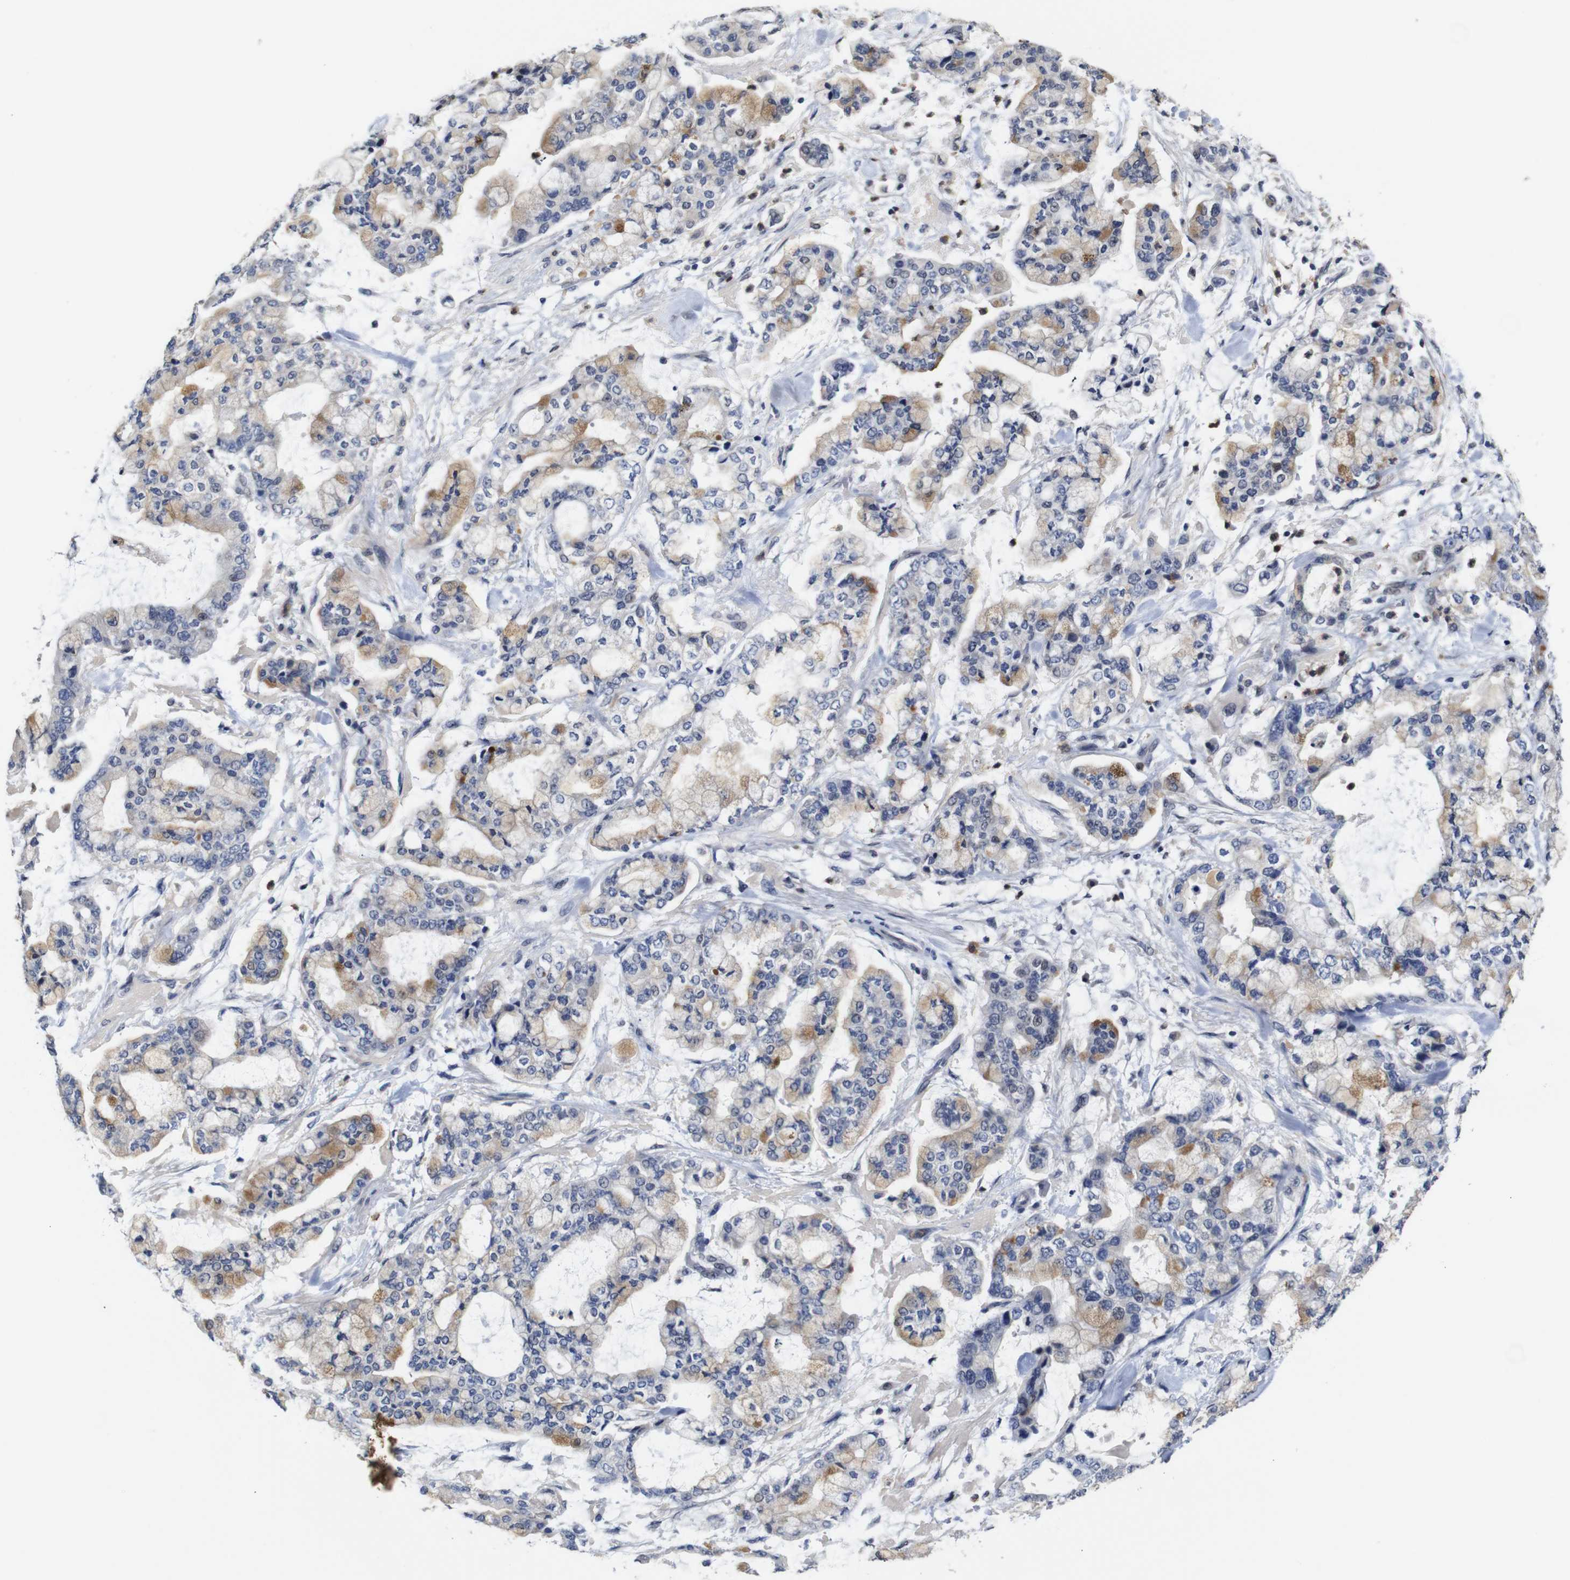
{"staining": {"intensity": "moderate", "quantity": "25%-75%", "location": "cytoplasmic/membranous"}, "tissue": "stomach cancer", "cell_type": "Tumor cells", "image_type": "cancer", "snomed": [{"axis": "morphology", "description": "Normal tissue, NOS"}, {"axis": "morphology", "description": "Adenocarcinoma, NOS"}, {"axis": "topography", "description": "Stomach, upper"}, {"axis": "topography", "description": "Stomach"}], "caption": "This photomicrograph shows IHC staining of human stomach adenocarcinoma, with medium moderate cytoplasmic/membranous expression in about 25%-75% of tumor cells.", "gene": "NTRK3", "patient": {"sex": "male", "age": 76}}